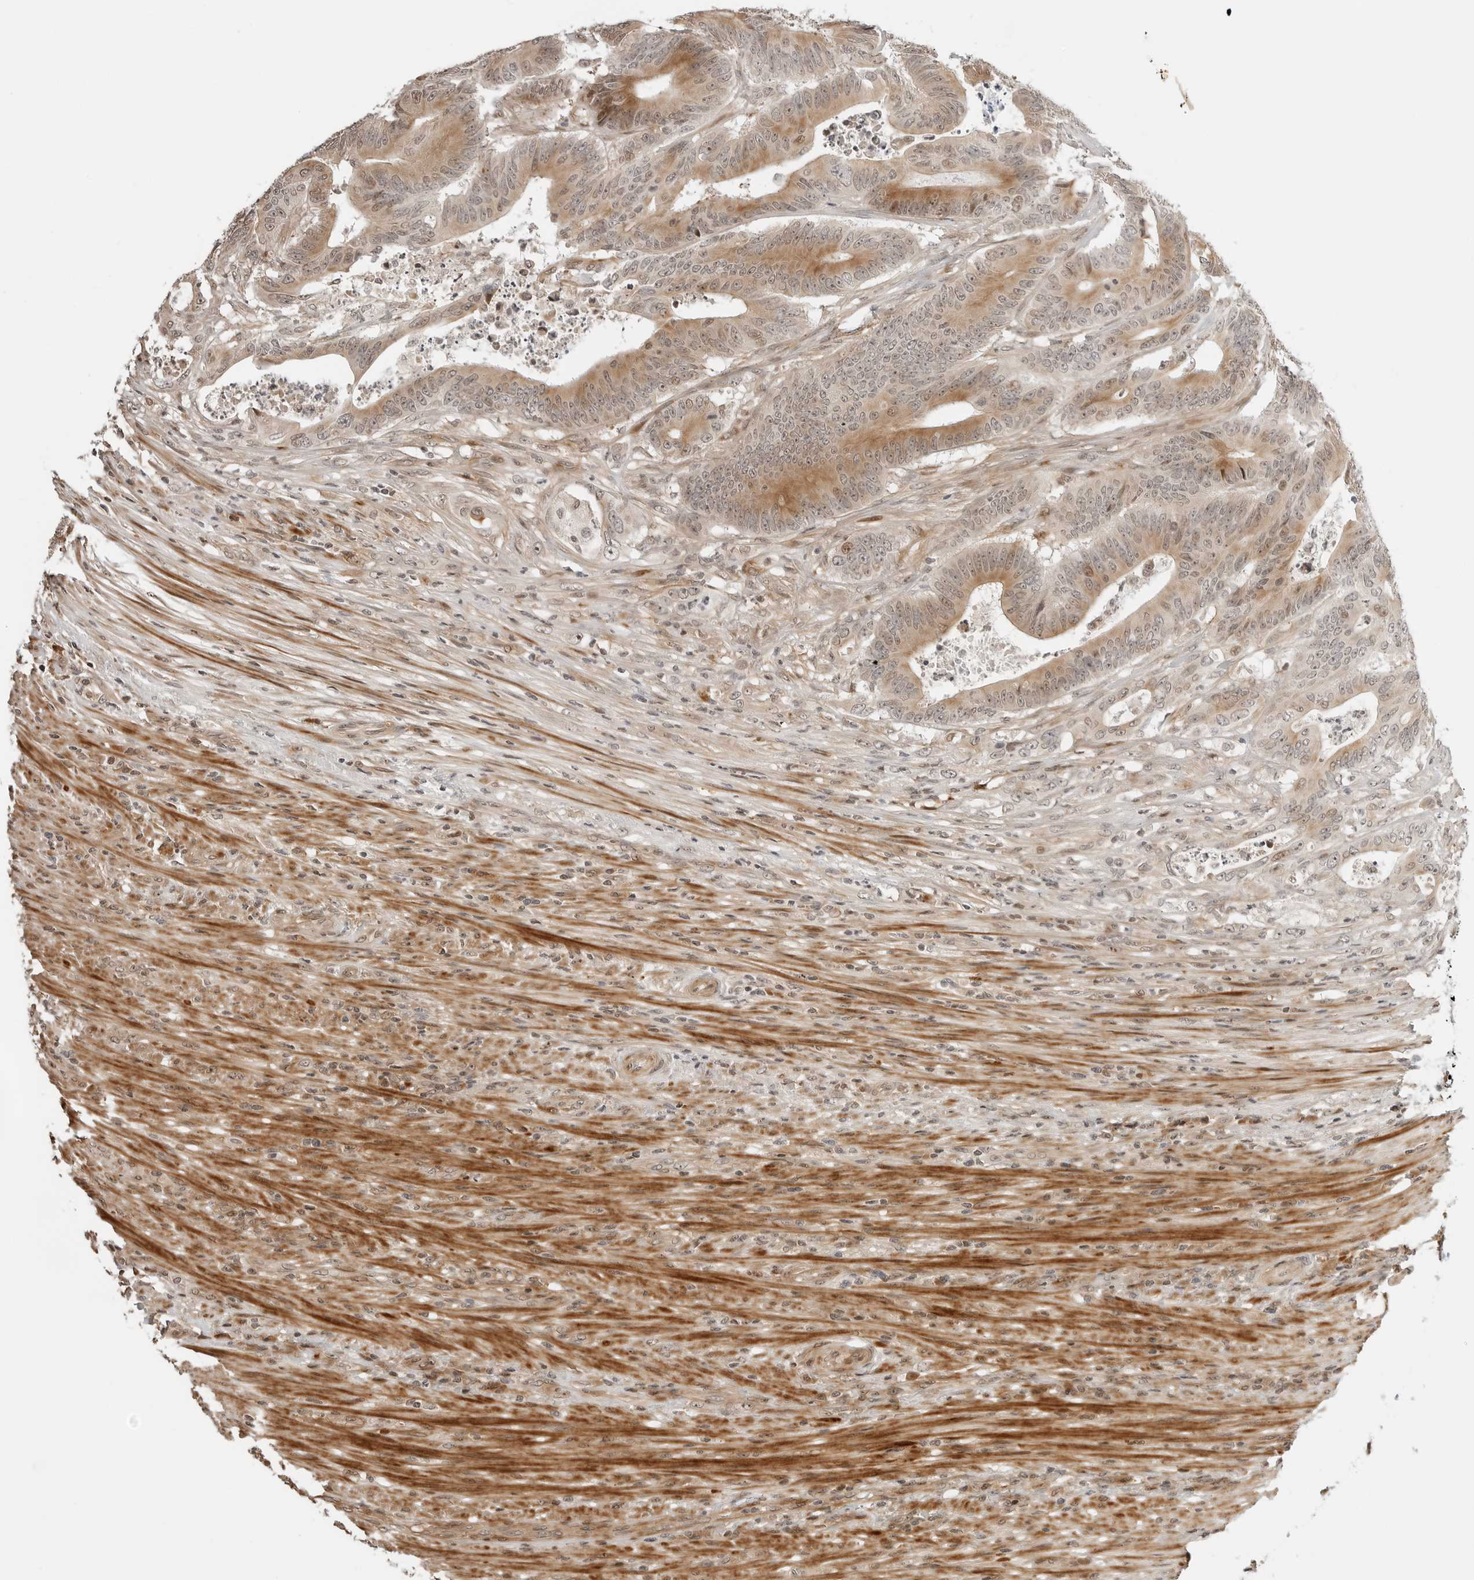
{"staining": {"intensity": "moderate", "quantity": ">75%", "location": "cytoplasmic/membranous,nuclear"}, "tissue": "colorectal cancer", "cell_type": "Tumor cells", "image_type": "cancer", "snomed": [{"axis": "morphology", "description": "Adenocarcinoma, NOS"}, {"axis": "topography", "description": "Colon"}], "caption": "A medium amount of moderate cytoplasmic/membranous and nuclear positivity is seen in approximately >75% of tumor cells in colorectal cancer tissue.", "gene": "GEM", "patient": {"sex": "male", "age": 83}}